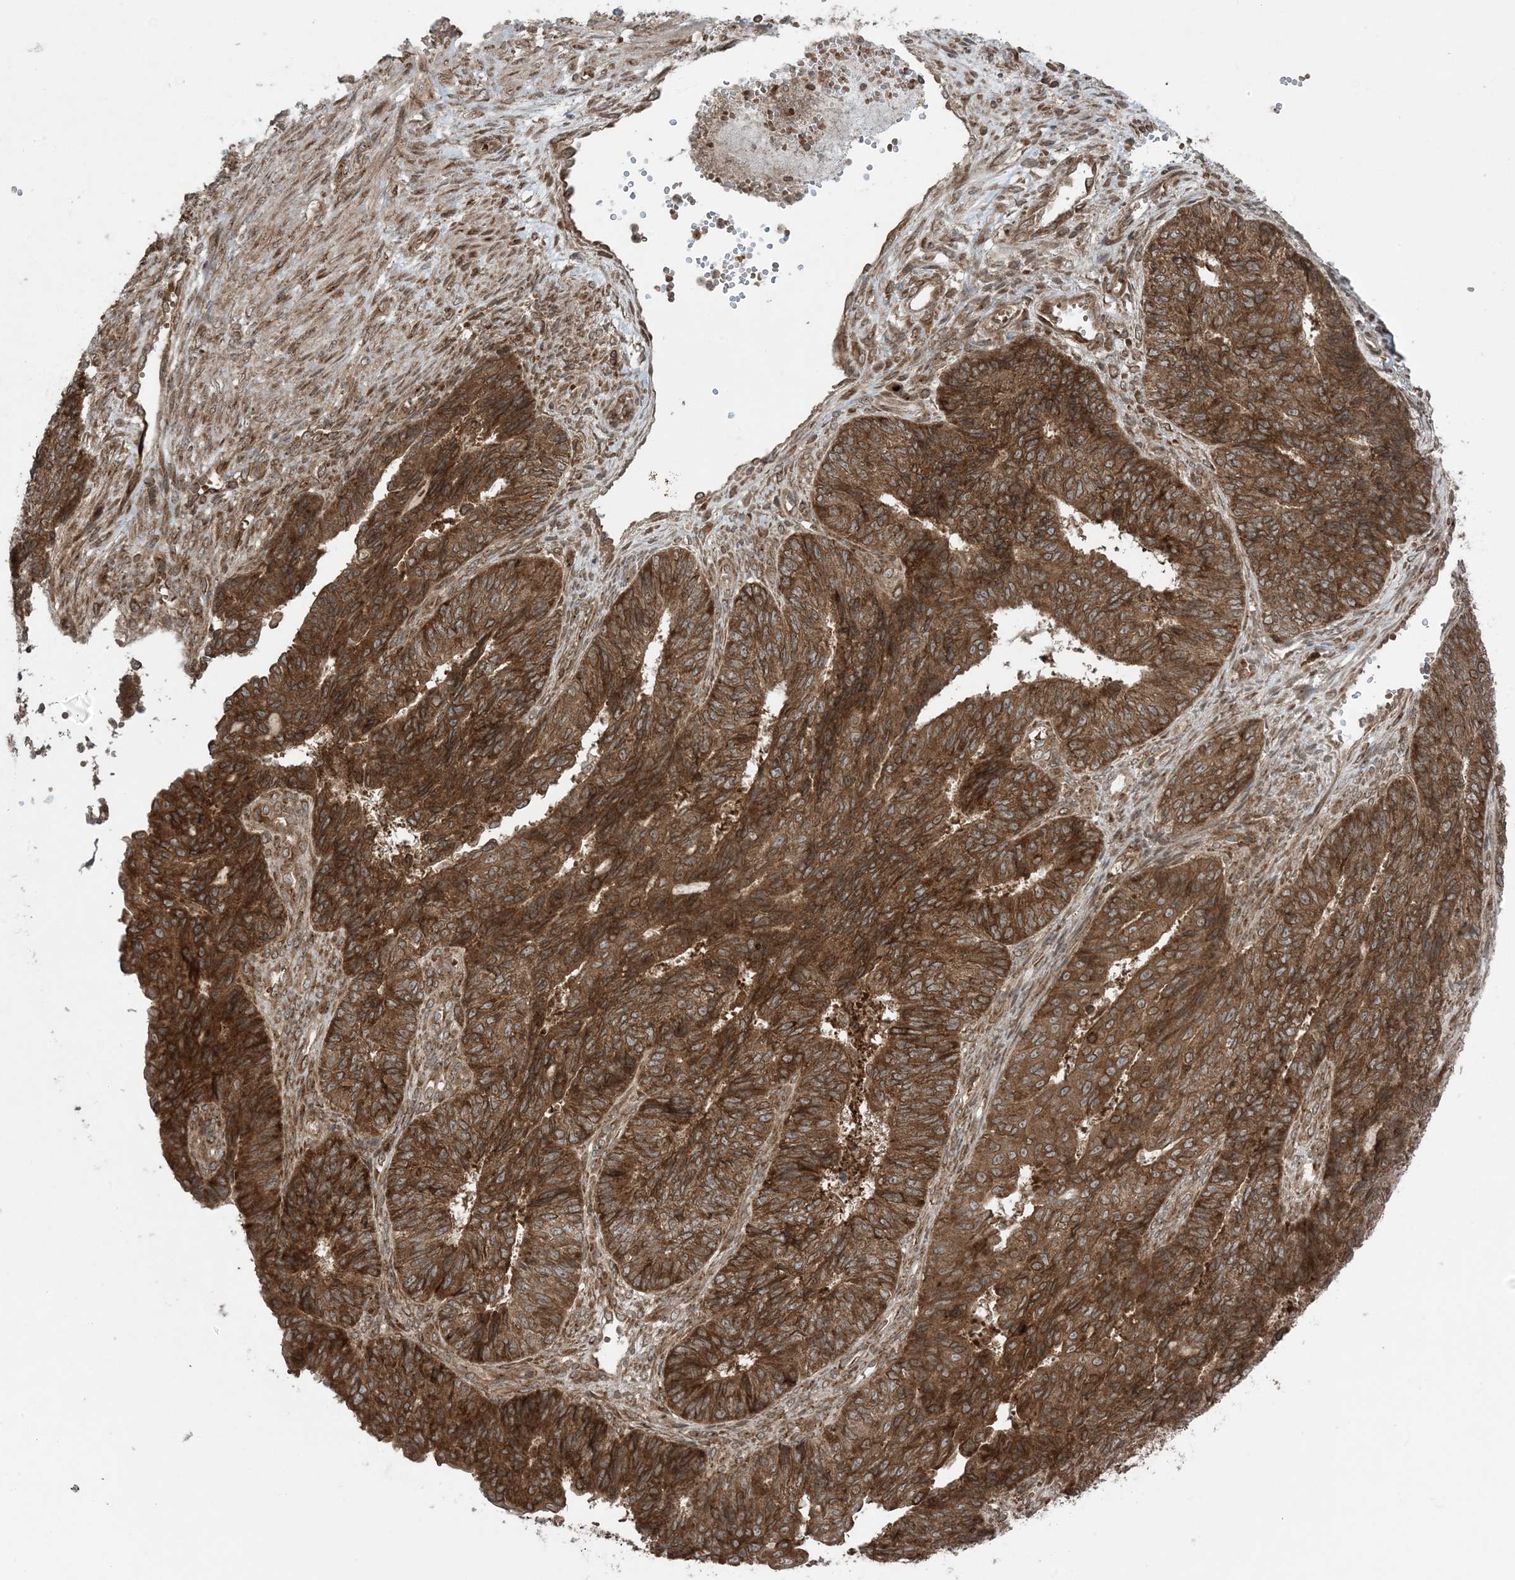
{"staining": {"intensity": "strong", "quantity": ">75%", "location": "cytoplasmic/membranous"}, "tissue": "endometrial cancer", "cell_type": "Tumor cells", "image_type": "cancer", "snomed": [{"axis": "morphology", "description": "Adenocarcinoma, NOS"}, {"axis": "topography", "description": "Endometrium"}], "caption": "Immunohistochemistry of human adenocarcinoma (endometrial) reveals high levels of strong cytoplasmic/membranous expression in approximately >75% of tumor cells. The staining was performed using DAB, with brown indicating positive protein expression. Nuclei are stained blue with hematoxylin.", "gene": "DDX19B", "patient": {"sex": "female", "age": 32}}